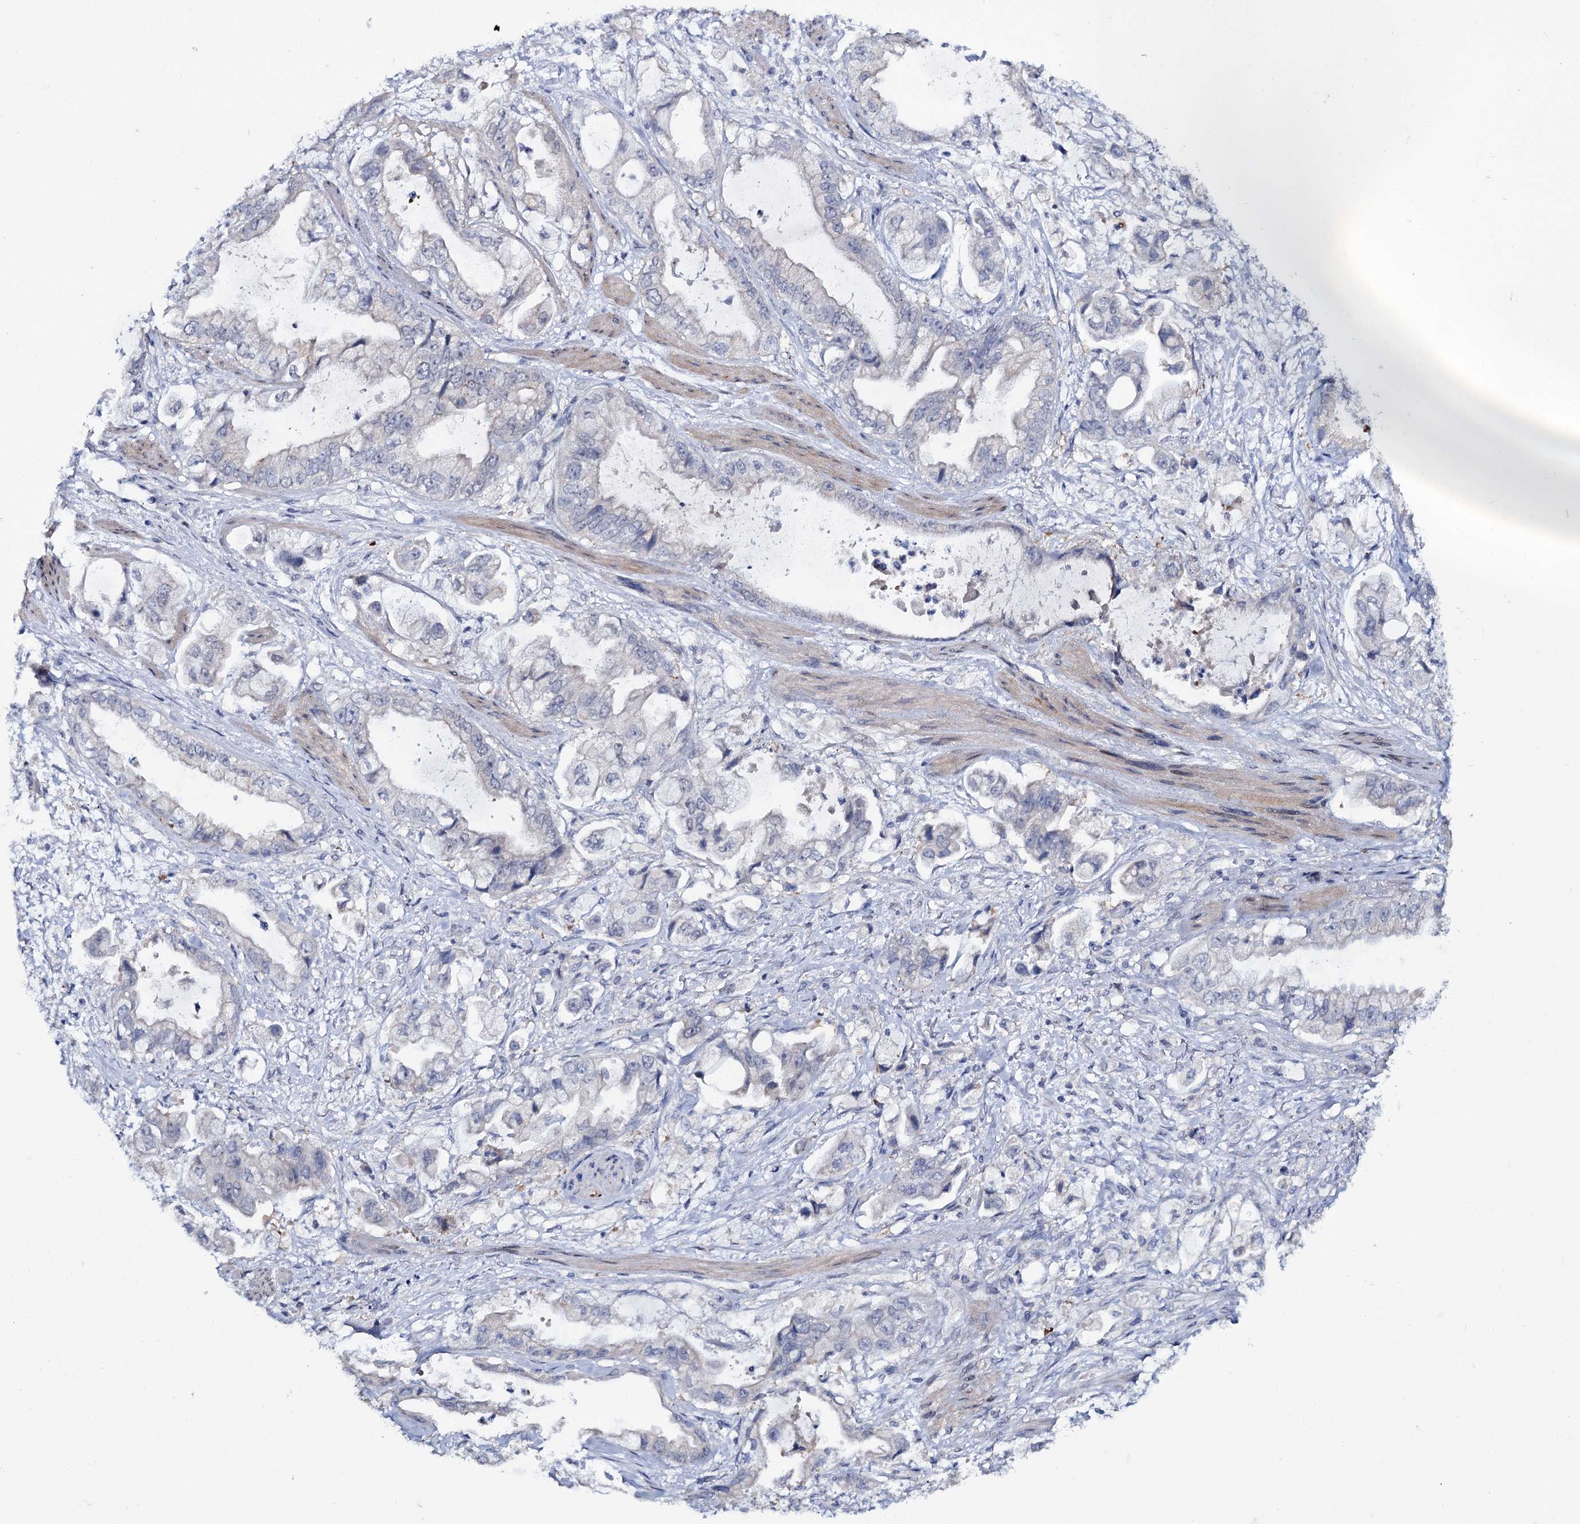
{"staining": {"intensity": "negative", "quantity": "none", "location": "none"}, "tissue": "stomach cancer", "cell_type": "Tumor cells", "image_type": "cancer", "snomed": [{"axis": "morphology", "description": "Adenocarcinoma, NOS"}, {"axis": "topography", "description": "Stomach"}], "caption": "High power microscopy image of an immunohistochemistry image of stomach adenocarcinoma, revealing no significant staining in tumor cells.", "gene": "MID1IP1", "patient": {"sex": "male", "age": 62}}